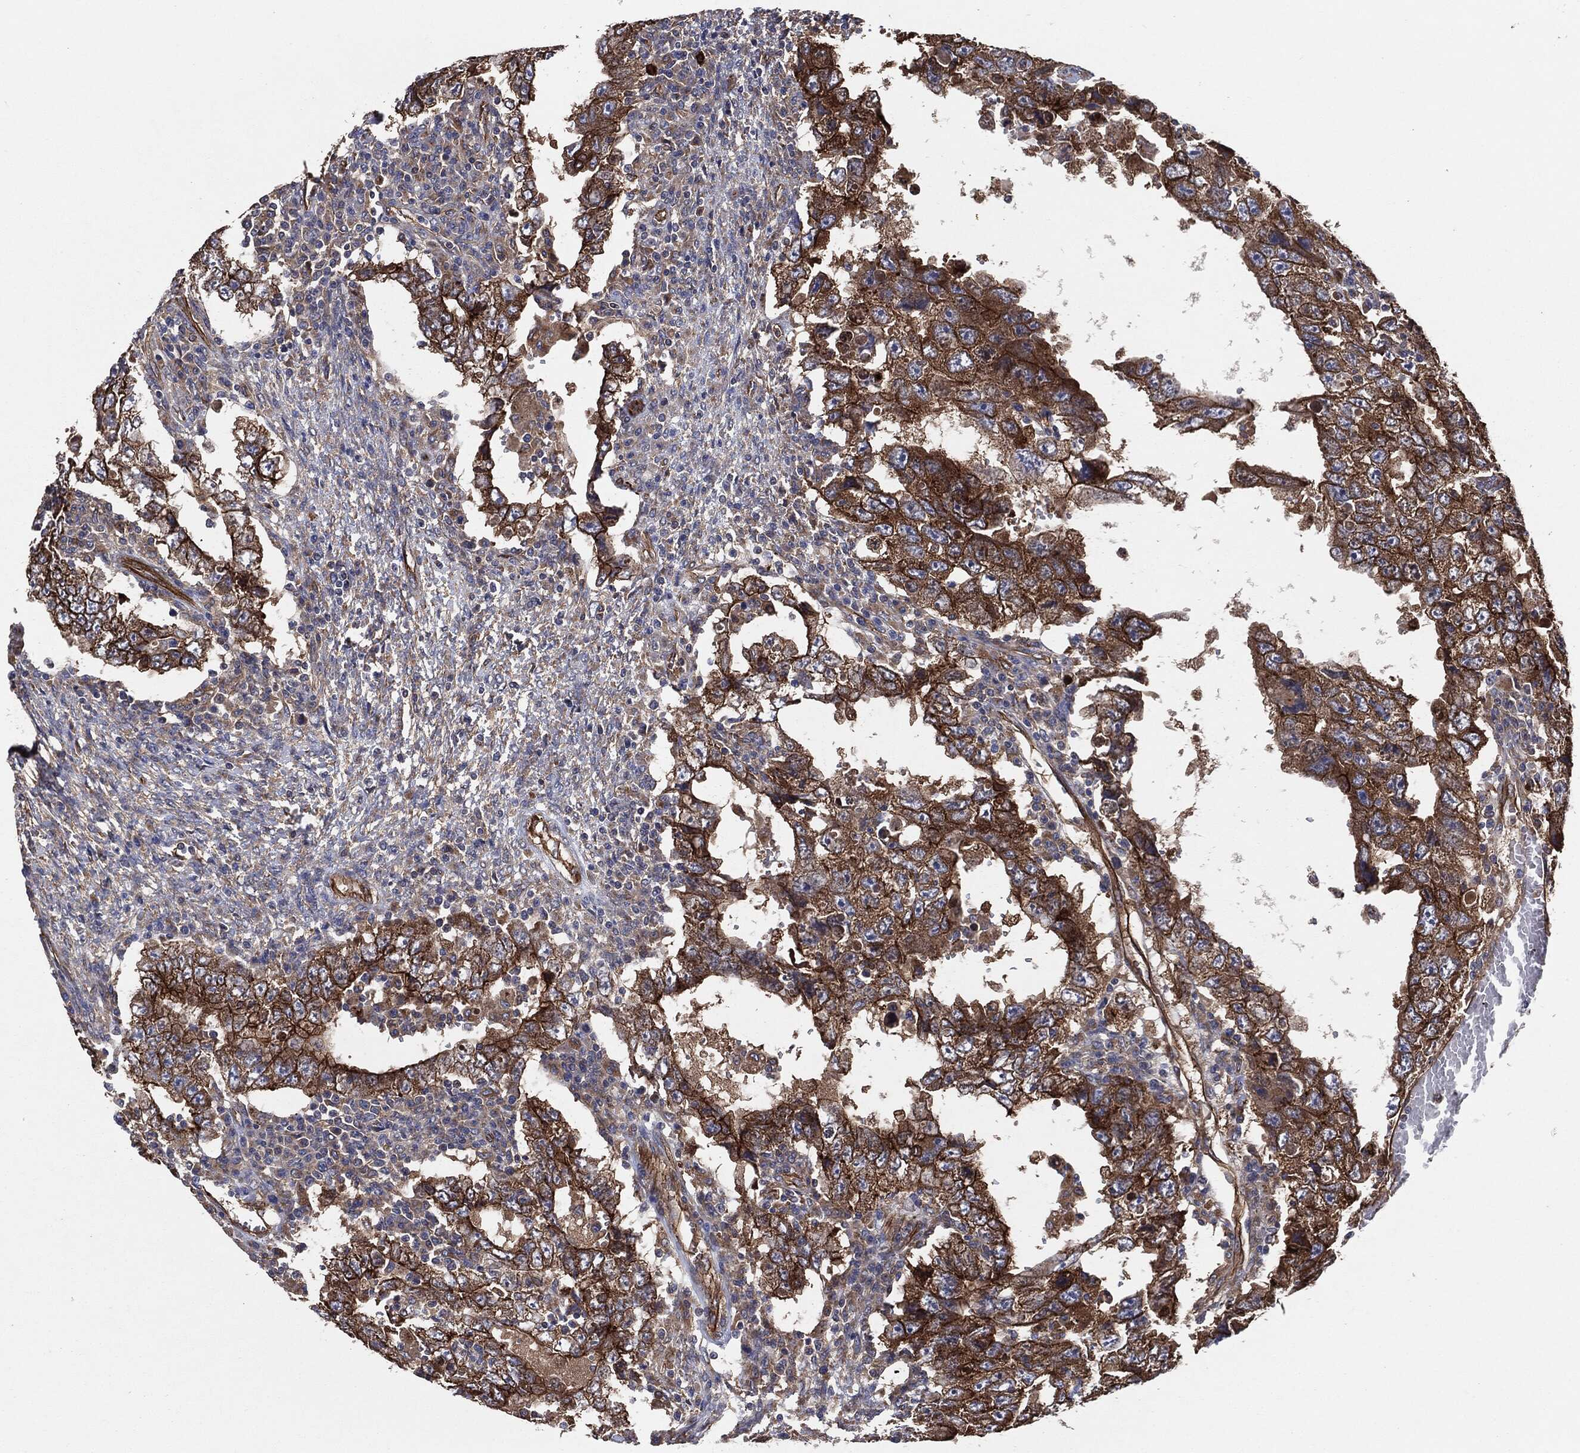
{"staining": {"intensity": "strong", "quantity": ">75%", "location": "cytoplasmic/membranous"}, "tissue": "testis cancer", "cell_type": "Tumor cells", "image_type": "cancer", "snomed": [{"axis": "morphology", "description": "Carcinoma, Embryonal, NOS"}, {"axis": "topography", "description": "Testis"}], "caption": "Immunohistochemistry image of testis cancer (embryonal carcinoma) stained for a protein (brown), which demonstrates high levels of strong cytoplasmic/membranous expression in approximately >75% of tumor cells.", "gene": "CTNNA1", "patient": {"sex": "male", "age": 26}}